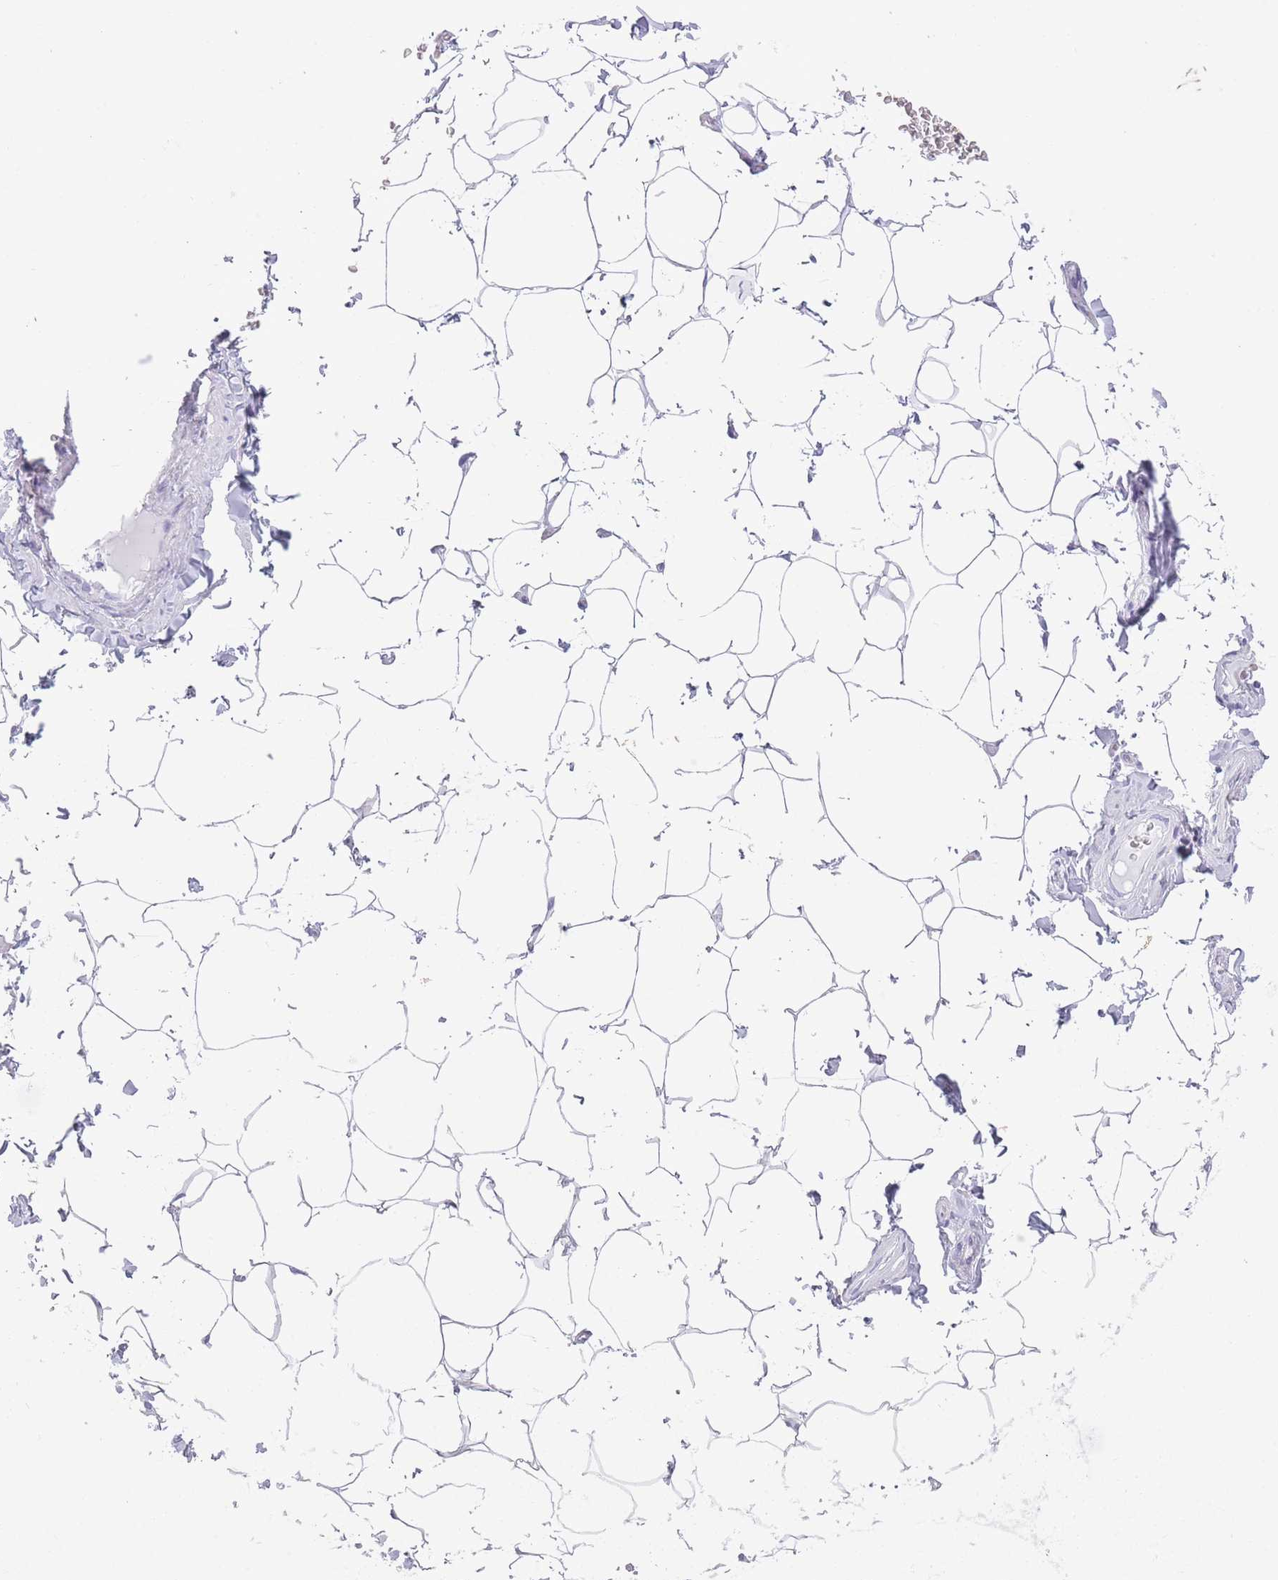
{"staining": {"intensity": "negative", "quantity": "none", "location": "none"}, "tissue": "adipose tissue", "cell_type": "Adipocytes", "image_type": "normal", "snomed": [{"axis": "morphology", "description": "Normal tissue, NOS"}, {"axis": "topography", "description": "Soft tissue"}, {"axis": "topography", "description": "Adipose tissue"}, {"axis": "topography", "description": "Vascular tissue"}, {"axis": "topography", "description": "Peripheral nerve tissue"}], "caption": "A photomicrograph of adipose tissue stained for a protein shows no brown staining in adipocytes. (Brightfield microscopy of DAB (3,3'-diaminobenzidine) immunohistochemistry (IHC) at high magnification).", "gene": "OR4F16", "patient": {"sex": "male", "age": 46}}